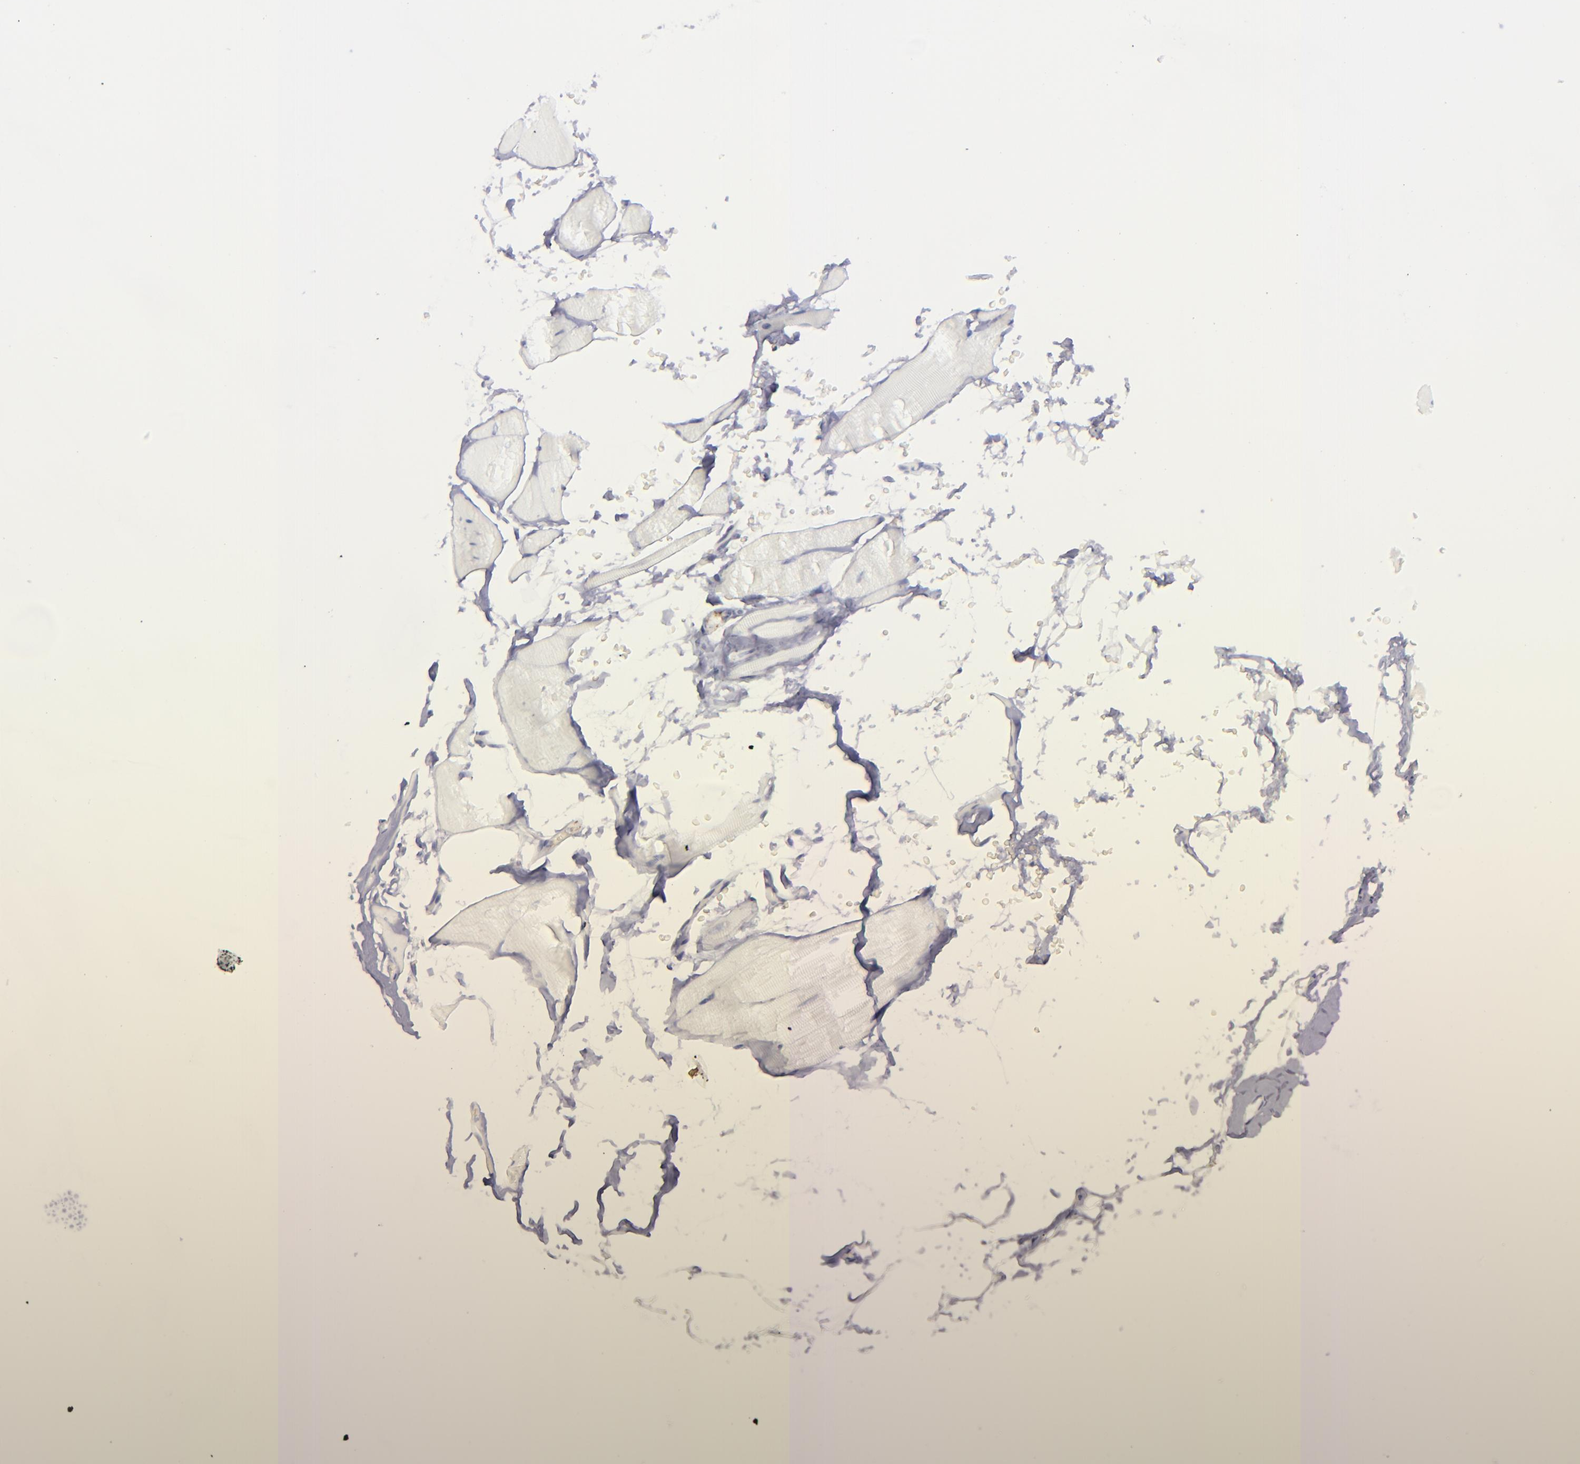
{"staining": {"intensity": "negative", "quantity": "none", "location": "none"}, "tissue": "skeletal muscle", "cell_type": "Myocytes", "image_type": "normal", "snomed": [{"axis": "morphology", "description": "Normal tissue, NOS"}, {"axis": "topography", "description": "Skeletal muscle"}, {"axis": "topography", "description": "Parathyroid gland"}], "caption": "Normal skeletal muscle was stained to show a protein in brown. There is no significant expression in myocytes. The staining is performed using DAB brown chromogen with nuclei counter-stained in using hematoxylin.", "gene": "SELPLG", "patient": {"sex": "female", "age": 37}}